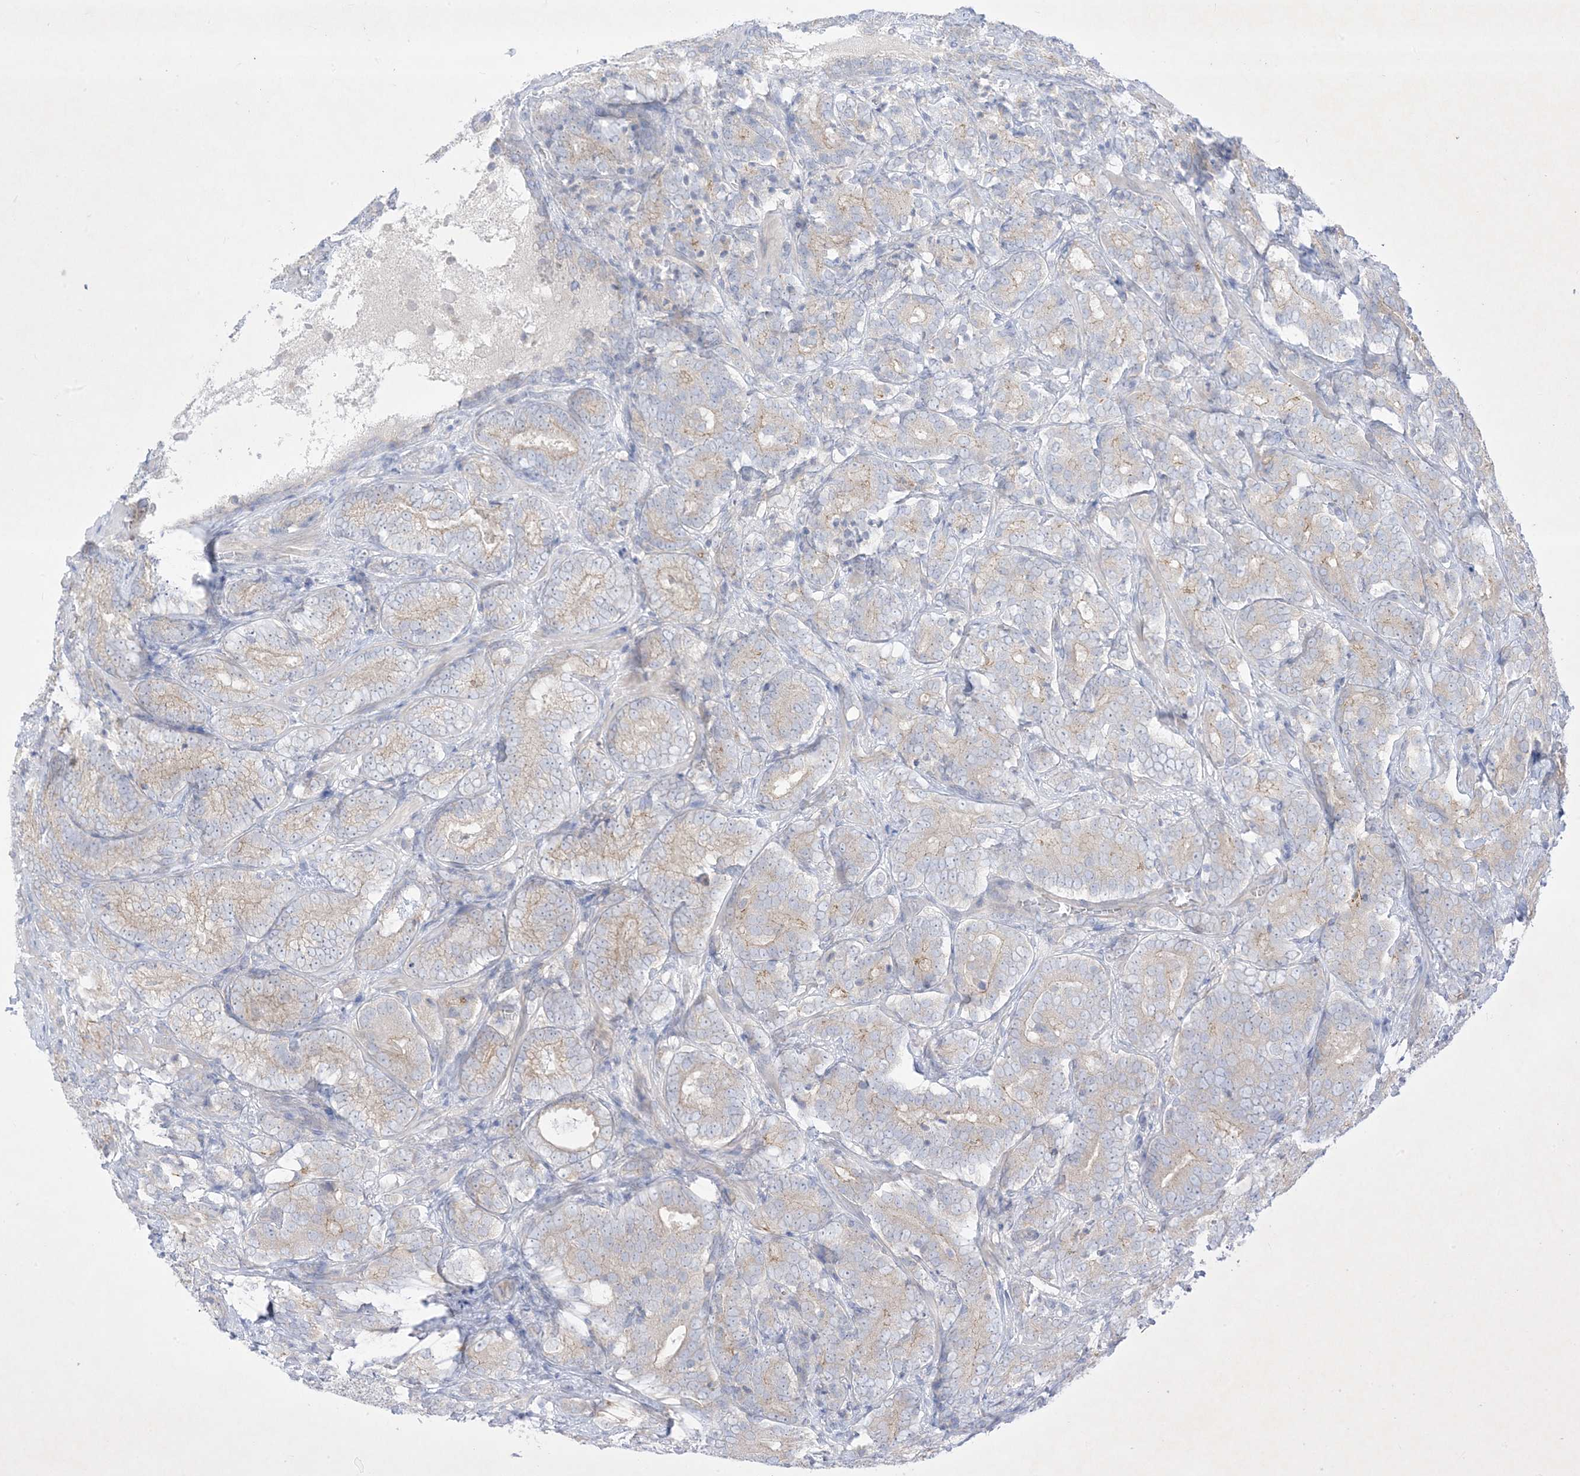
{"staining": {"intensity": "weak", "quantity": "<25%", "location": "cytoplasmic/membranous"}, "tissue": "prostate cancer", "cell_type": "Tumor cells", "image_type": "cancer", "snomed": [{"axis": "morphology", "description": "Adenocarcinoma, High grade"}, {"axis": "topography", "description": "Prostate"}], "caption": "Prostate cancer was stained to show a protein in brown. There is no significant staining in tumor cells.", "gene": "PLEKHA3", "patient": {"sex": "male", "age": 66}}